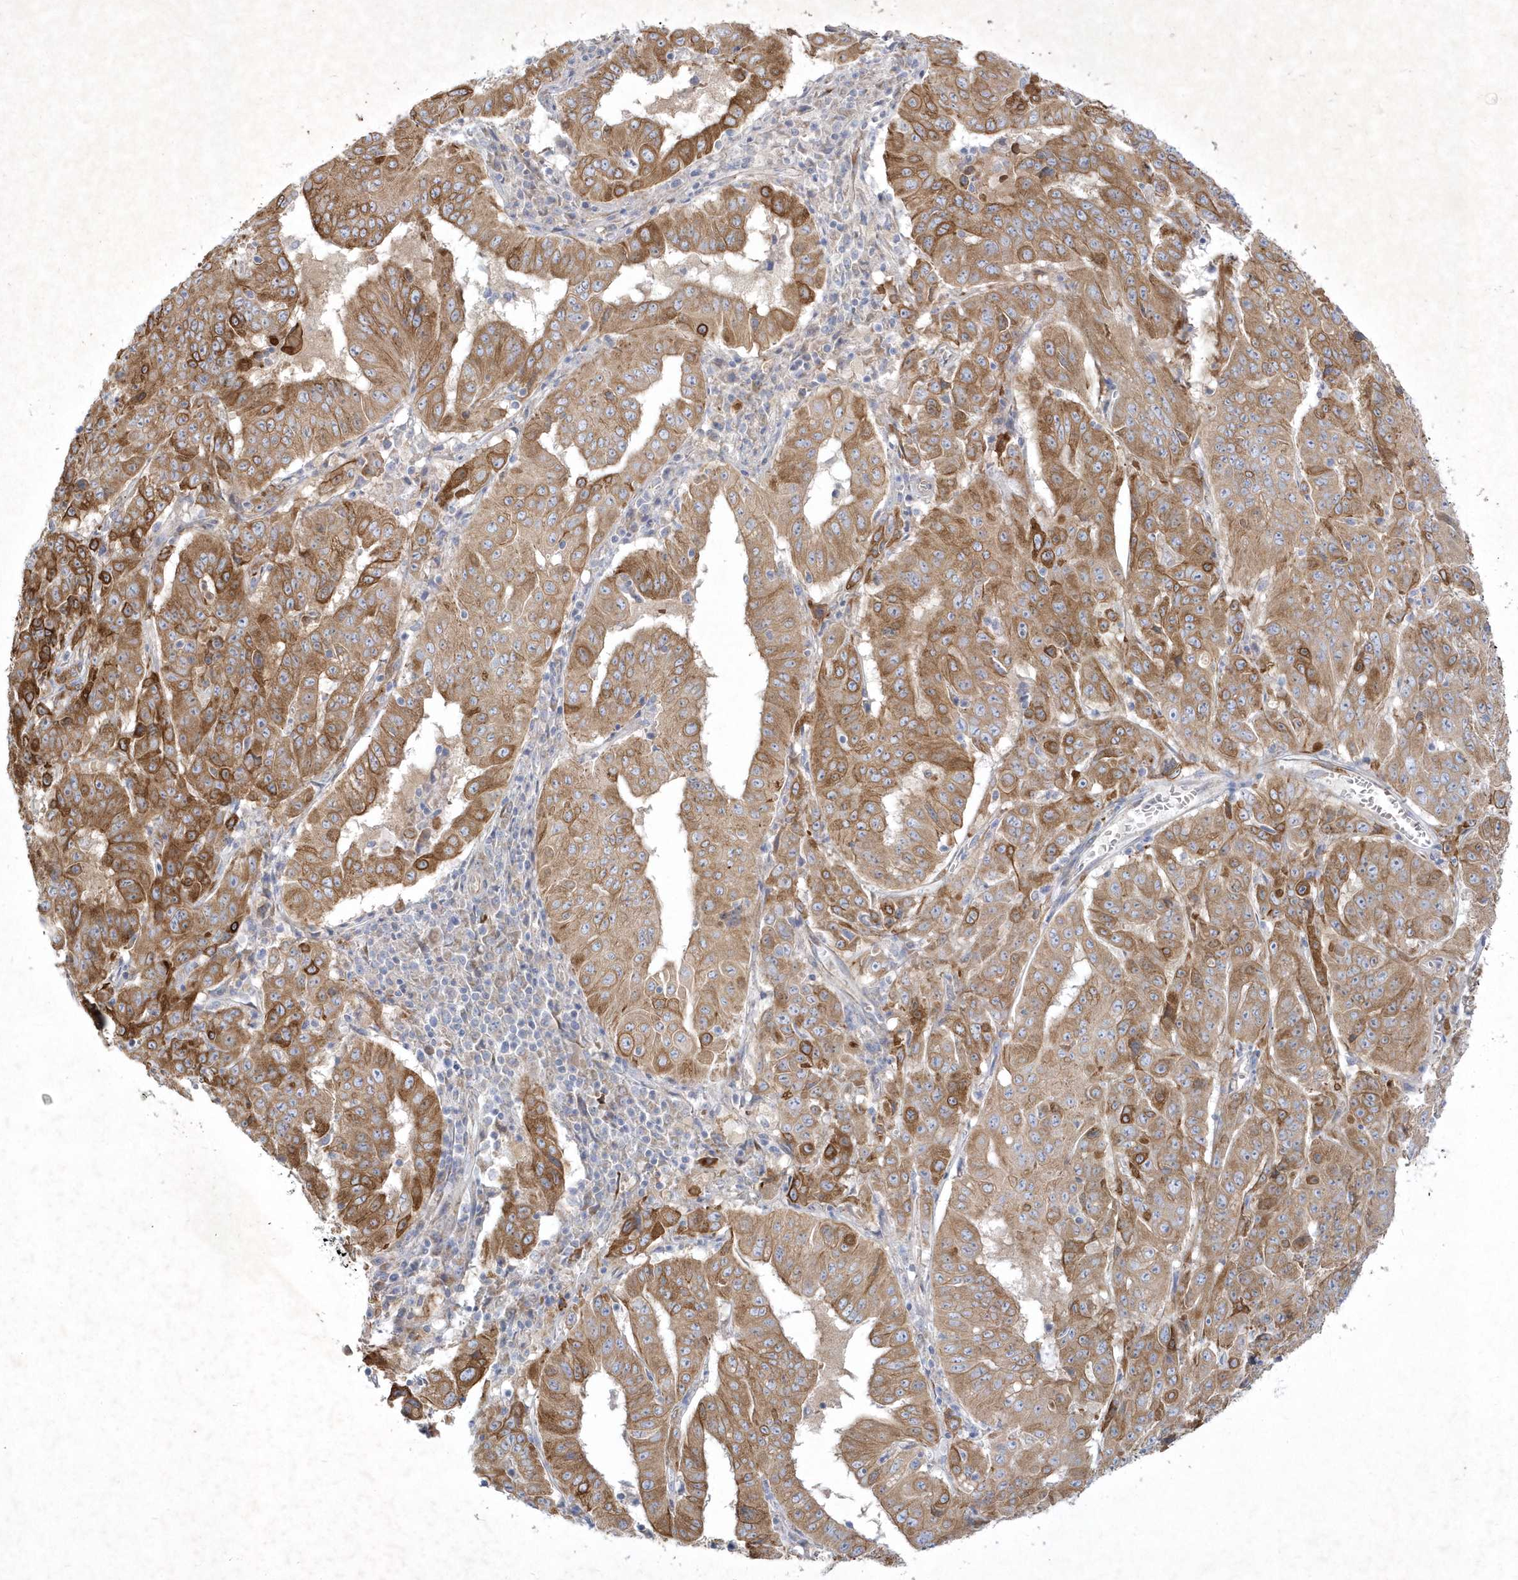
{"staining": {"intensity": "strong", "quantity": ">75%", "location": "cytoplasmic/membranous"}, "tissue": "pancreatic cancer", "cell_type": "Tumor cells", "image_type": "cancer", "snomed": [{"axis": "morphology", "description": "Adenocarcinoma, NOS"}, {"axis": "topography", "description": "Pancreas"}], "caption": "Pancreatic adenocarcinoma stained with a brown dye exhibits strong cytoplasmic/membranous positive positivity in about >75% of tumor cells.", "gene": "LARS1", "patient": {"sex": "male", "age": 63}}